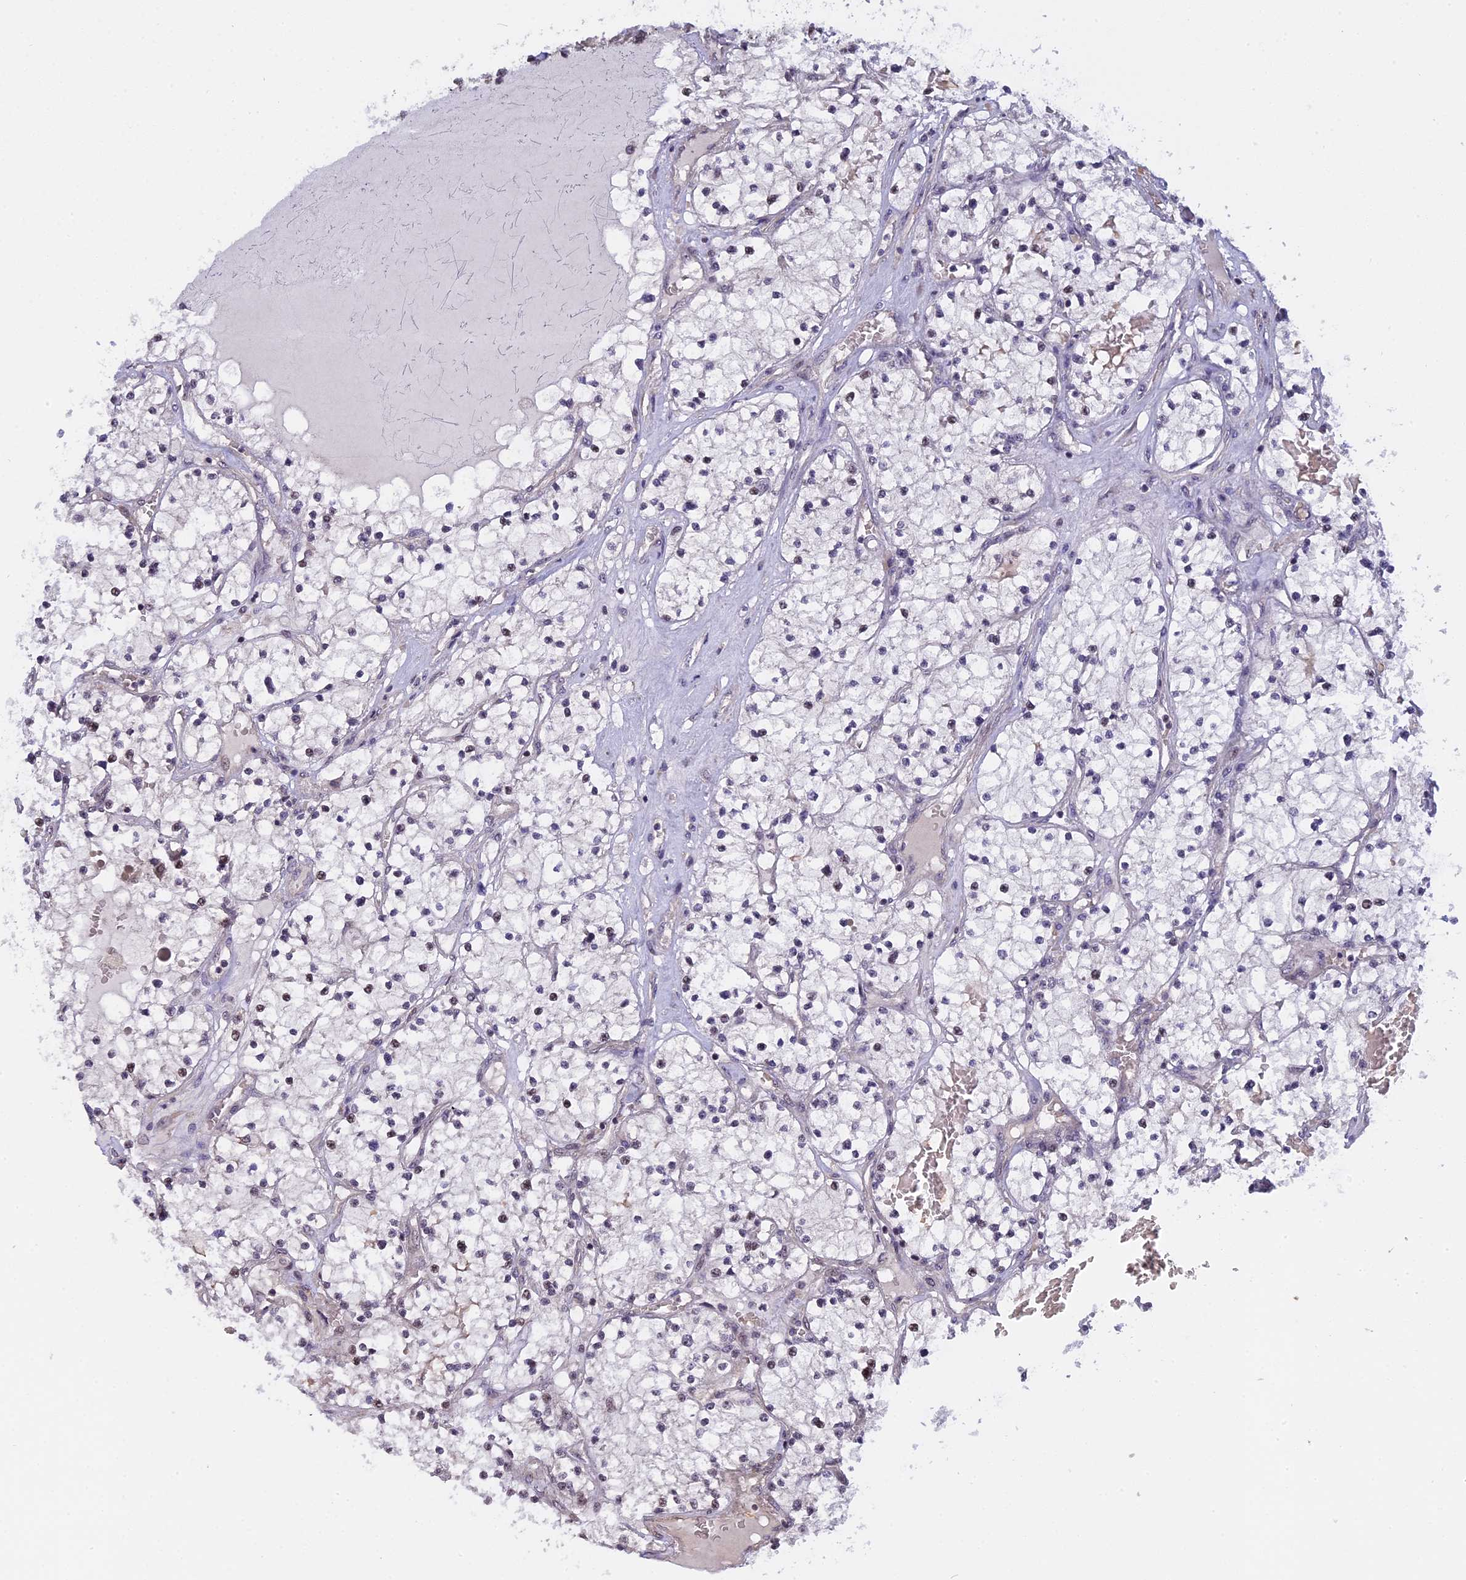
{"staining": {"intensity": "negative", "quantity": "none", "location": "none"}, "tissue": "renal cancer", "cell_type": "Tumor cells", "image_type": "cancer", "snomed": [{"axis": "morphology", "description": "Normal tissue, NOS"}, {"axis": "morphology", "description": "Adenocarcinoma, NOS"}, {"axis": "topography", "description": "Kidney"}], "caption": "The histopathology image demonstrates no significant expression in tumor cells of adenocarcinoma (renal). Nuclei are stained in blue.", "gene": "MGA", "patient": {"sex": "male", "age": 68}}